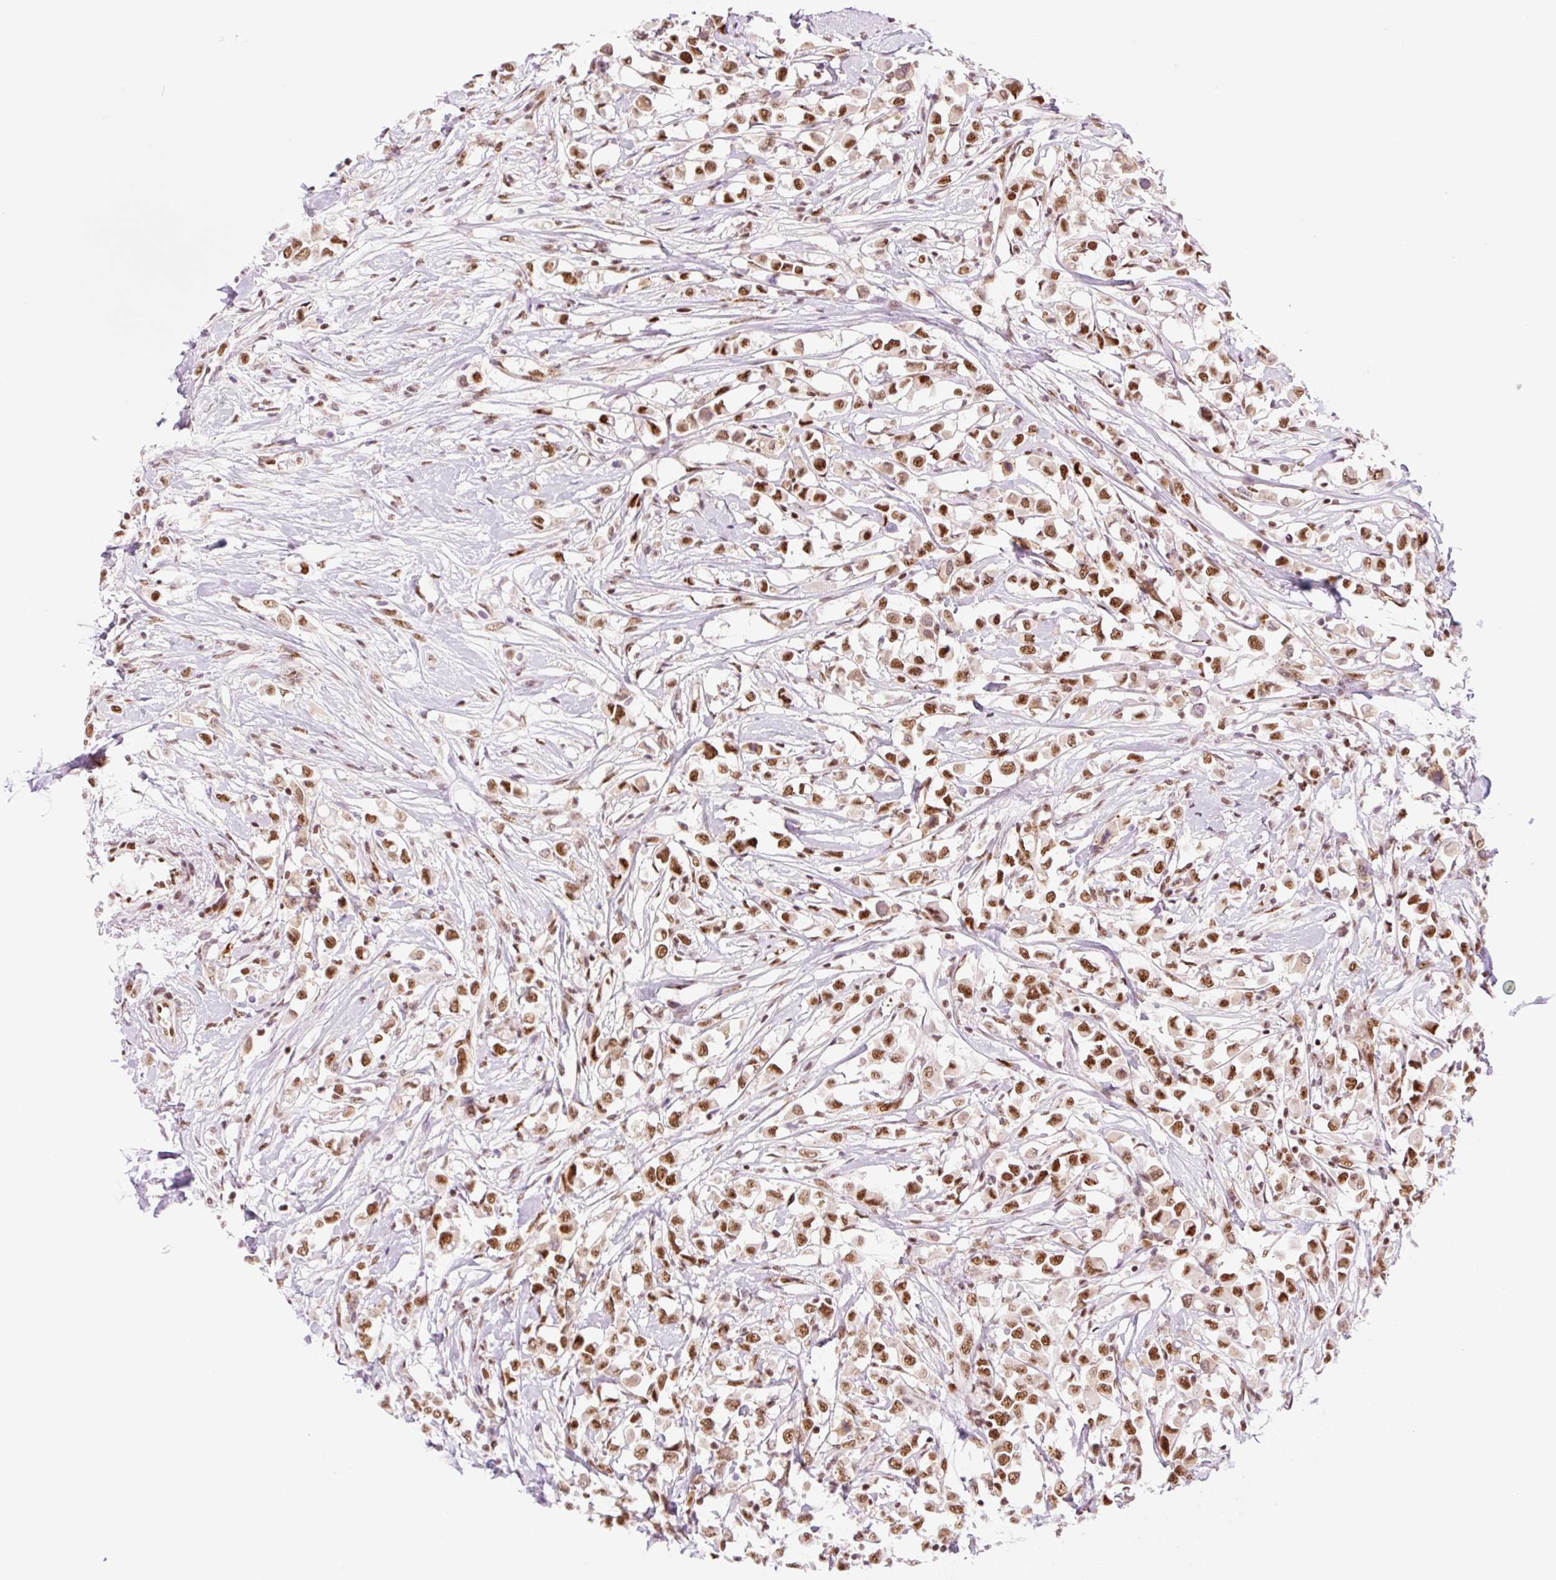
{"staining": {"intensity": "strong", "quantity": ">75%", "location": "nuclear"}, "tissue": "breast cancer", "cell_type": "Tumor cells", "image_type": "cancer", "snomed": [{"axis": "morphology", "description": "Duct carcinoma"}, {"axis": "topography", "description": "Breast"}], "caption": "An IHC histopathology image of neoplastic tissue is shown. Protein staining in brown highlights strong nuclear positivity in breast cancer (intraductal carcinoma) within tumor cells. The staining is performed using DAB brown chromogen to label protein expression. The nuclei are counter-stained blue using hematoxylin.", "gene": "PRDM11", "patient": {"sex": "female", "age": 61}}